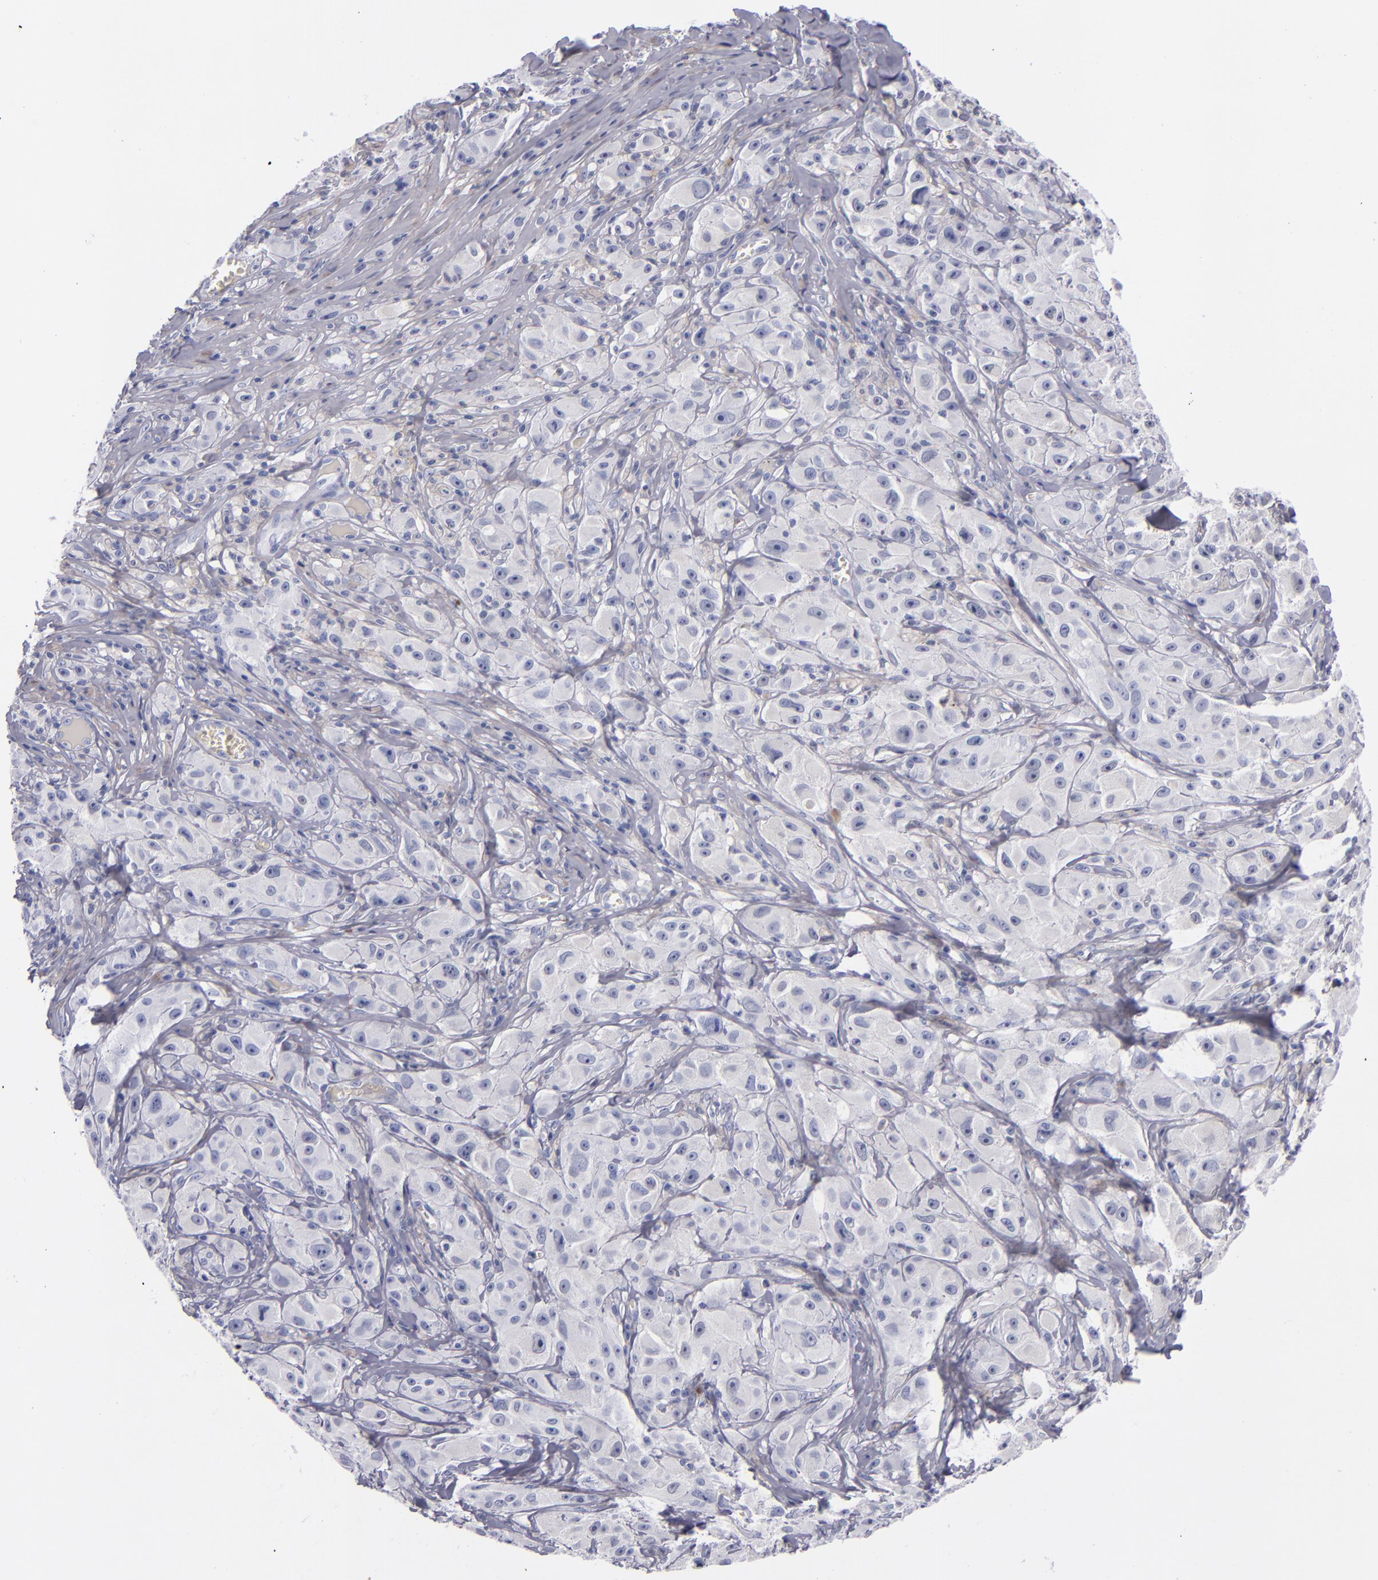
{"staining": {"intensity": "negative", "quantity": "none", "location": "none"}, "tissue": "melanoma", "cell_type": "Tumor cells", "image_type": "cancer", "snomed": [{"axis": "morphology", "description": "Malignant melanoma, NOS"}, {"axis": "topography", "description": "Skin"}], "caption": "IHC photomicrograph of neoplastic tissue: human melanoma stained with DAB exhibits no significant protein positivity in tumor cells.", "gene": "CD38", "patient": {"sex": "male", "age": 56}}